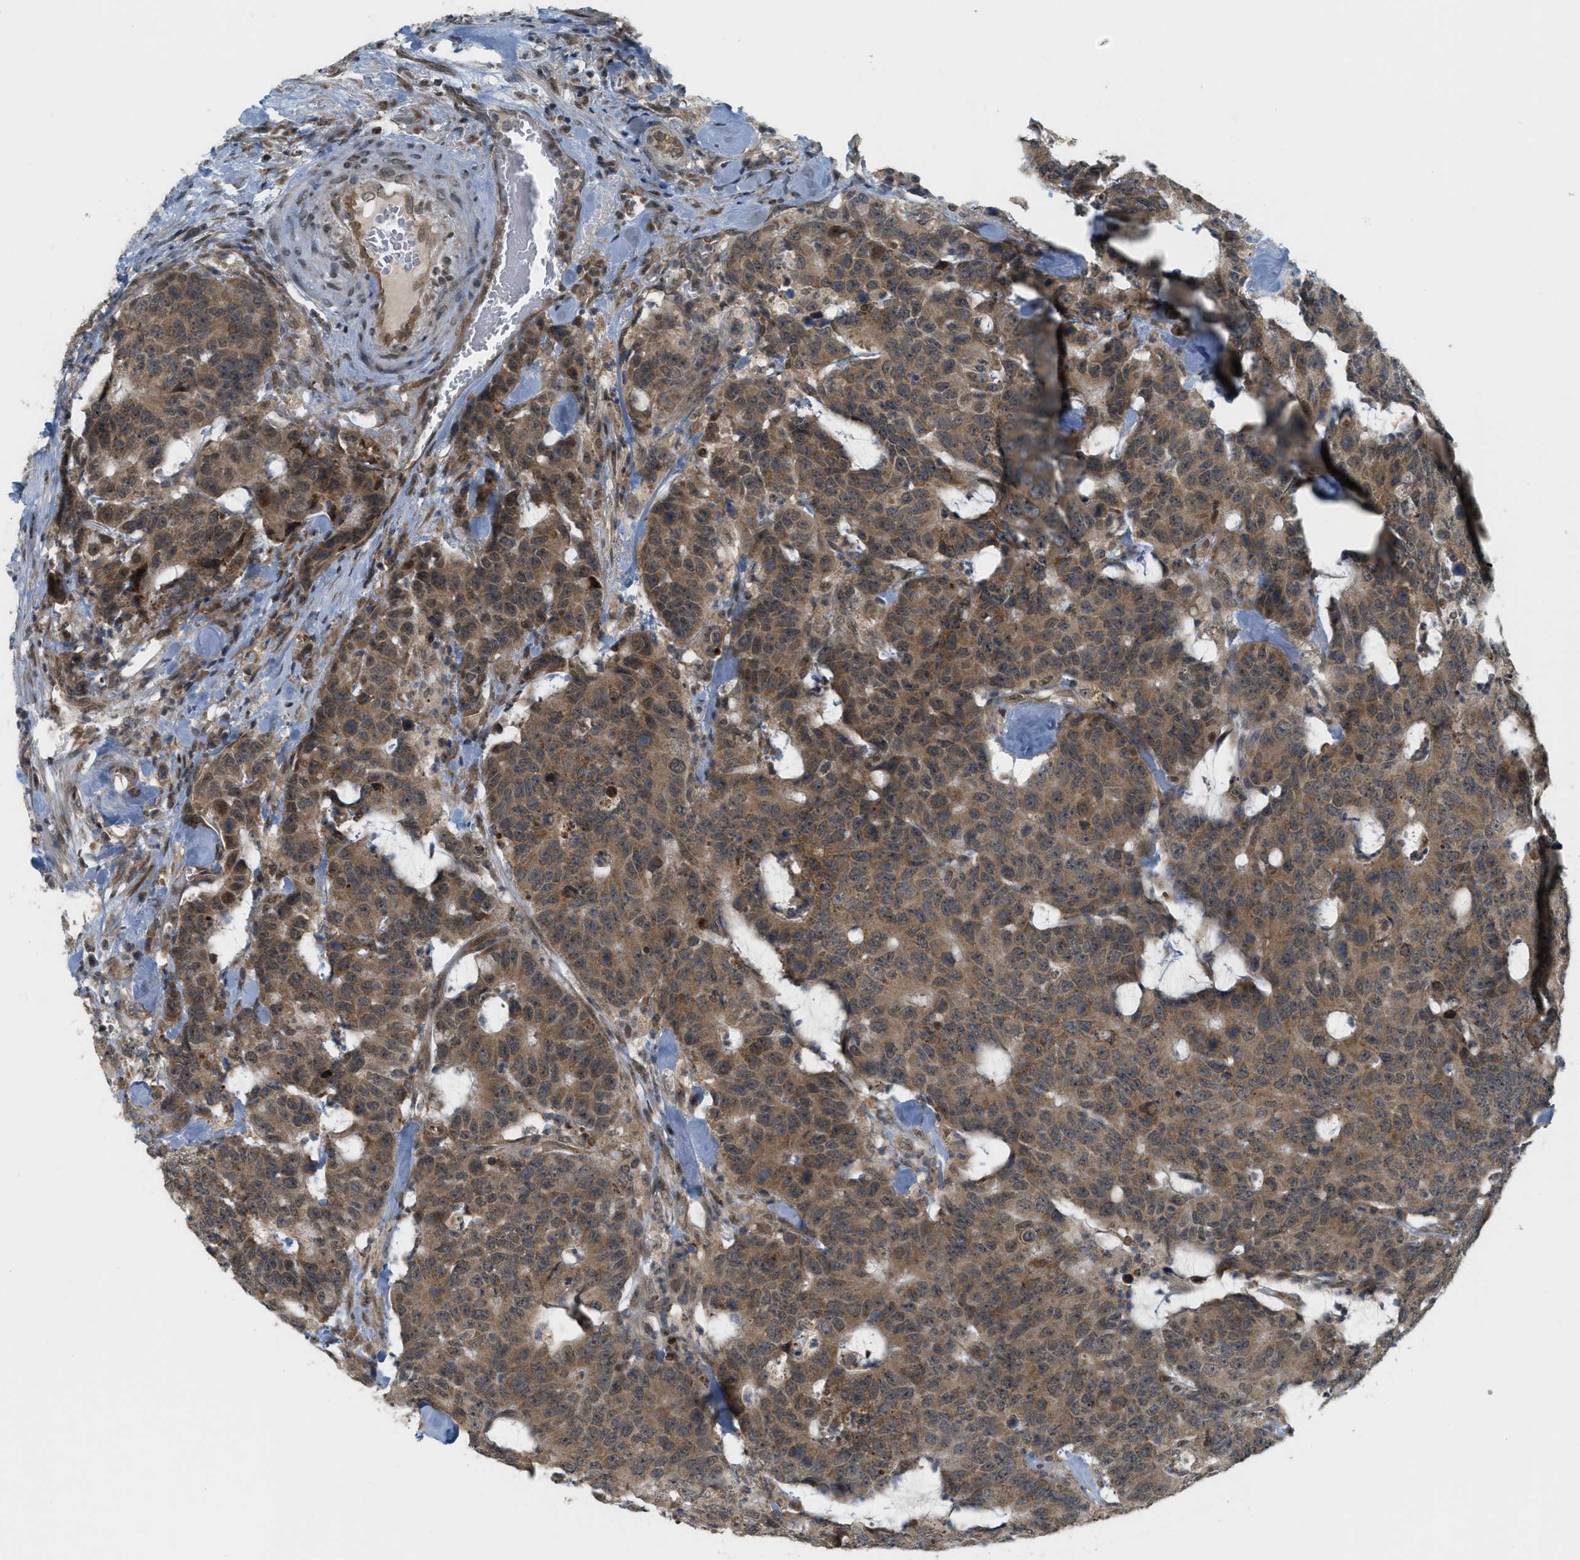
{"staining": {"intensity": "moderate", "quantity": ">75%", "location": "cytoplasmic/membranous"}, "tissue": "colorectal cancer", "cell_type": "Tumor cells", "image_type": "cancer", "snomed": [{"axis": "morphology", "description": "Adenocarcinoma, NOS"}, {"axis": "topography", "description": "Colon"}], "caption": "Immunohistochemistry (IHC) of colorectal cancer (adenocarcinoma) shows medium levels of moderate cytoplasmic/membranous positivity in about >75% of tumor cells.", "gene": "PRKD1", "patient": {"sex": "female", "age": 86}}